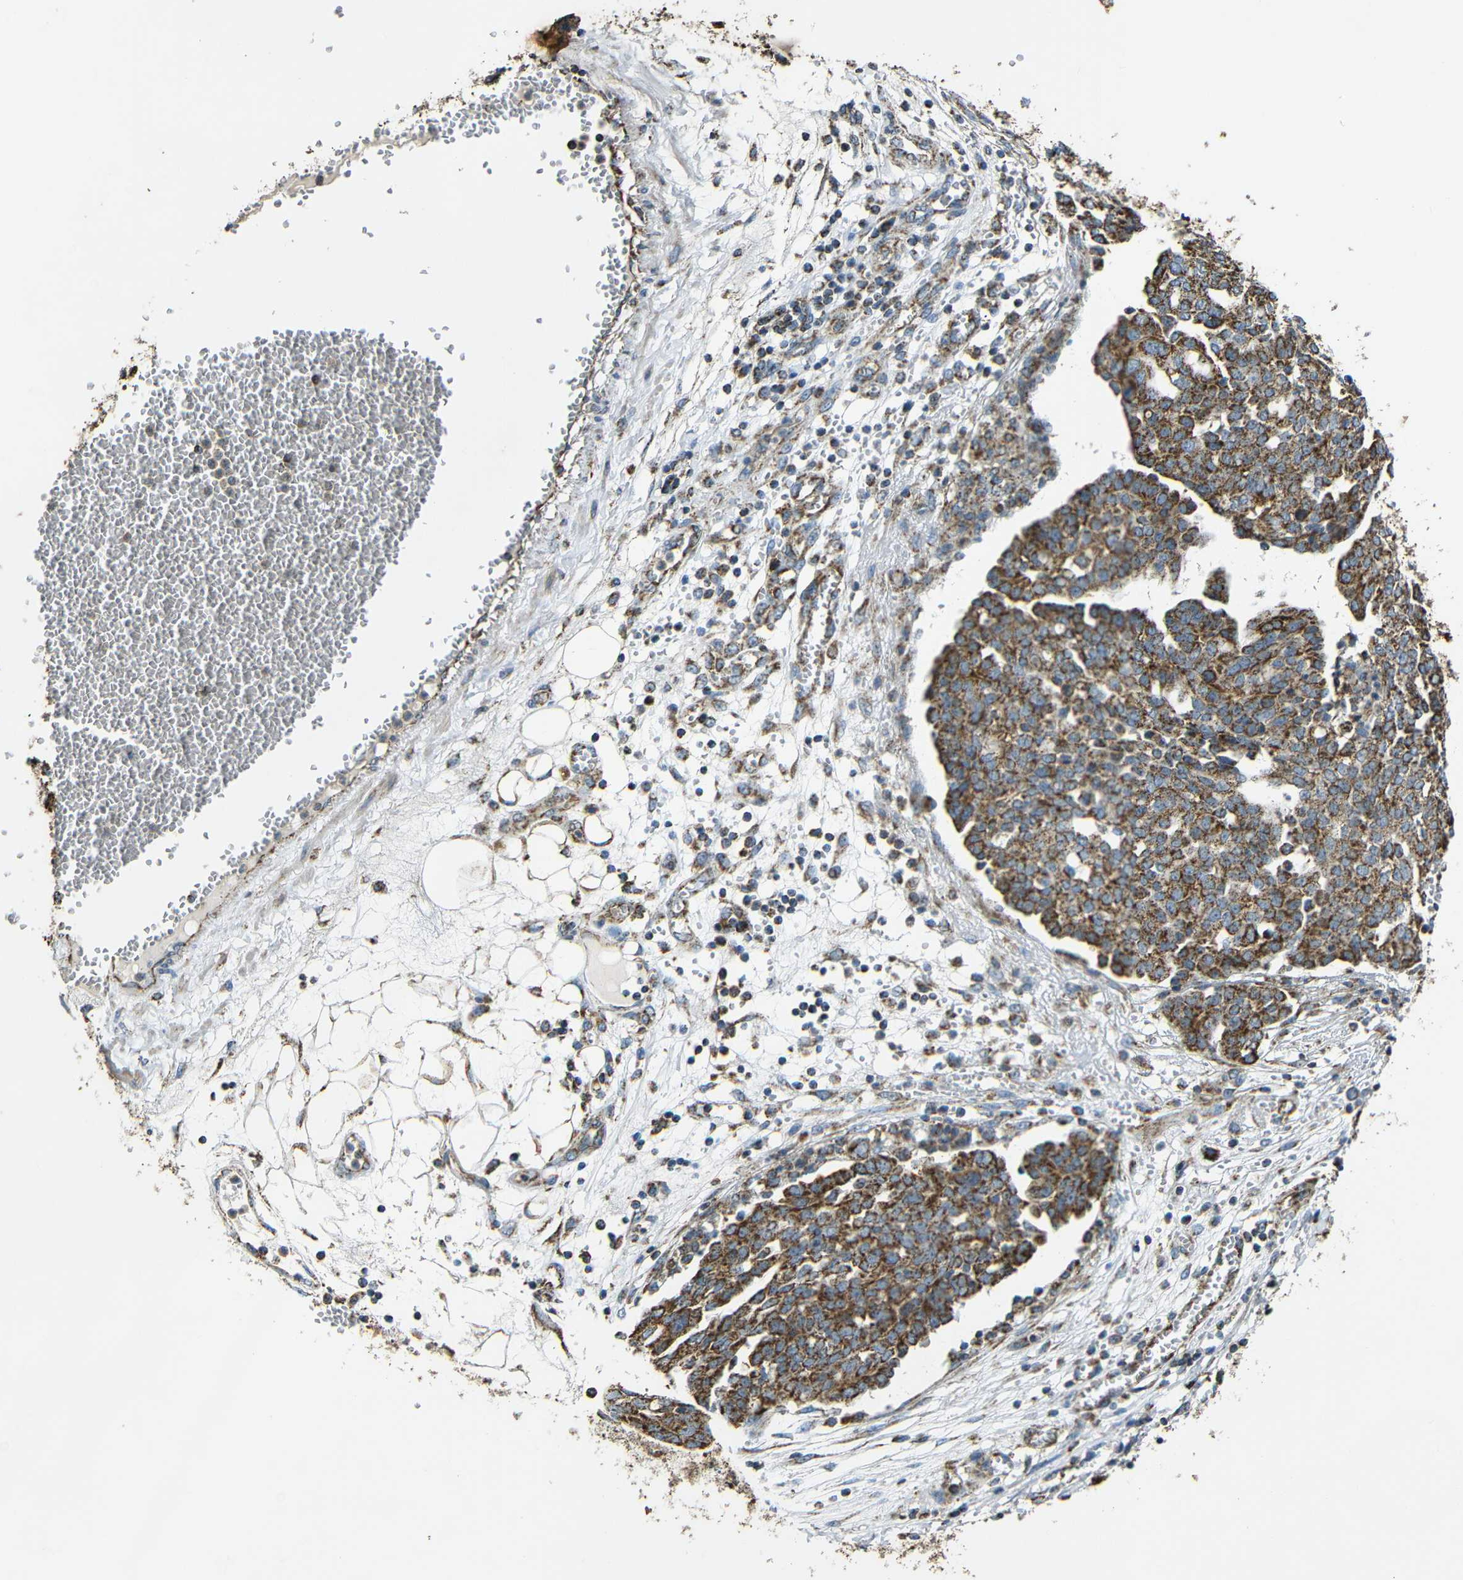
{"staining": {"intensity": "moderate", "quantity": ">75%", "location": "cytoplasmic/membranous"}, "tissue": "ovarian cancer", "cell_type": "Tumor cells", "image_type": "cancer", "snomed": [{"axis": "morphology", "description": "Cystadenocarcinoma, serous, NOS"}, {"axis": "topography", "description": "Soft tissue"}, {"axis": "topography", "description": "Ovary"}], "caption": "Immunohistochemistry (IHC) staining of ovarian cancer, which demonstrates medium levels of moderate cytoplasmic/membranous positivity in about >75% of tumor cells indicating moderate cytoplasmic/membranous protein staining. The staining was performed using DAB (brown) for protein detection and nuclei were counterstained in hematoxylin (blue).", "gene": "NR3C2", "patient": {"sex": "female", "age": 57}}